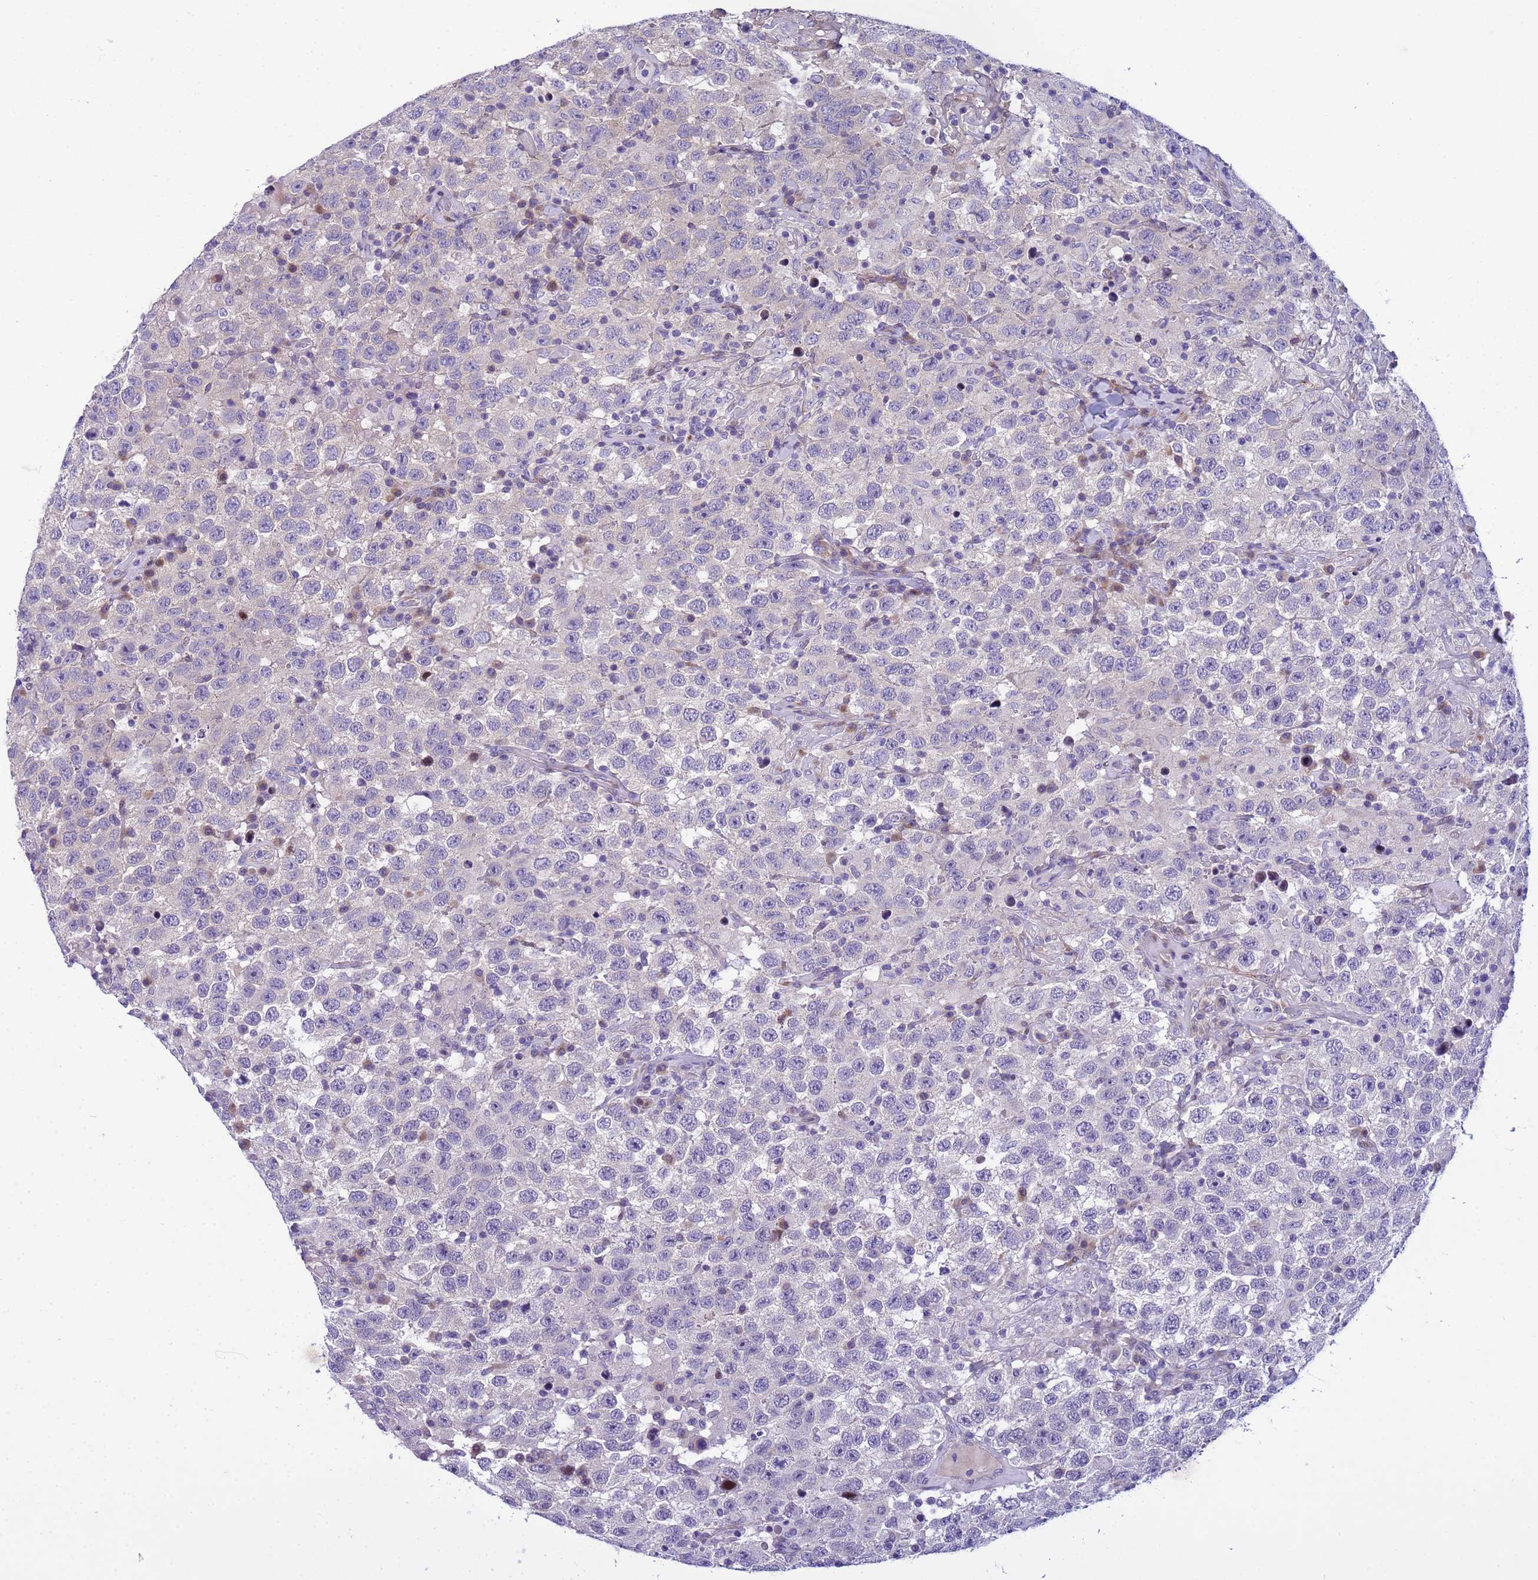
{"staining": {"intensity": "negative", "quantity": "none", "location": "none"}, "tissue": "testis cancer", "cell_type": "Tumor cells", "image_type": "cancer", "snomed": [{"axis": "morphology", "description": "Seminoma, NOS"}, {"axis": "topography", "description": "Testis"}], "caption": "Testis seminoma was stained to show a protein in brown. There is no significant positivity in tumor cells. (Stains: DAB immunohistochemistry with hematoxylin counter stain, Microscopy: brightfield microscopy at high magnification).", "gene": "P2RX7", "patient": {"sex": "male", "age": 41}}